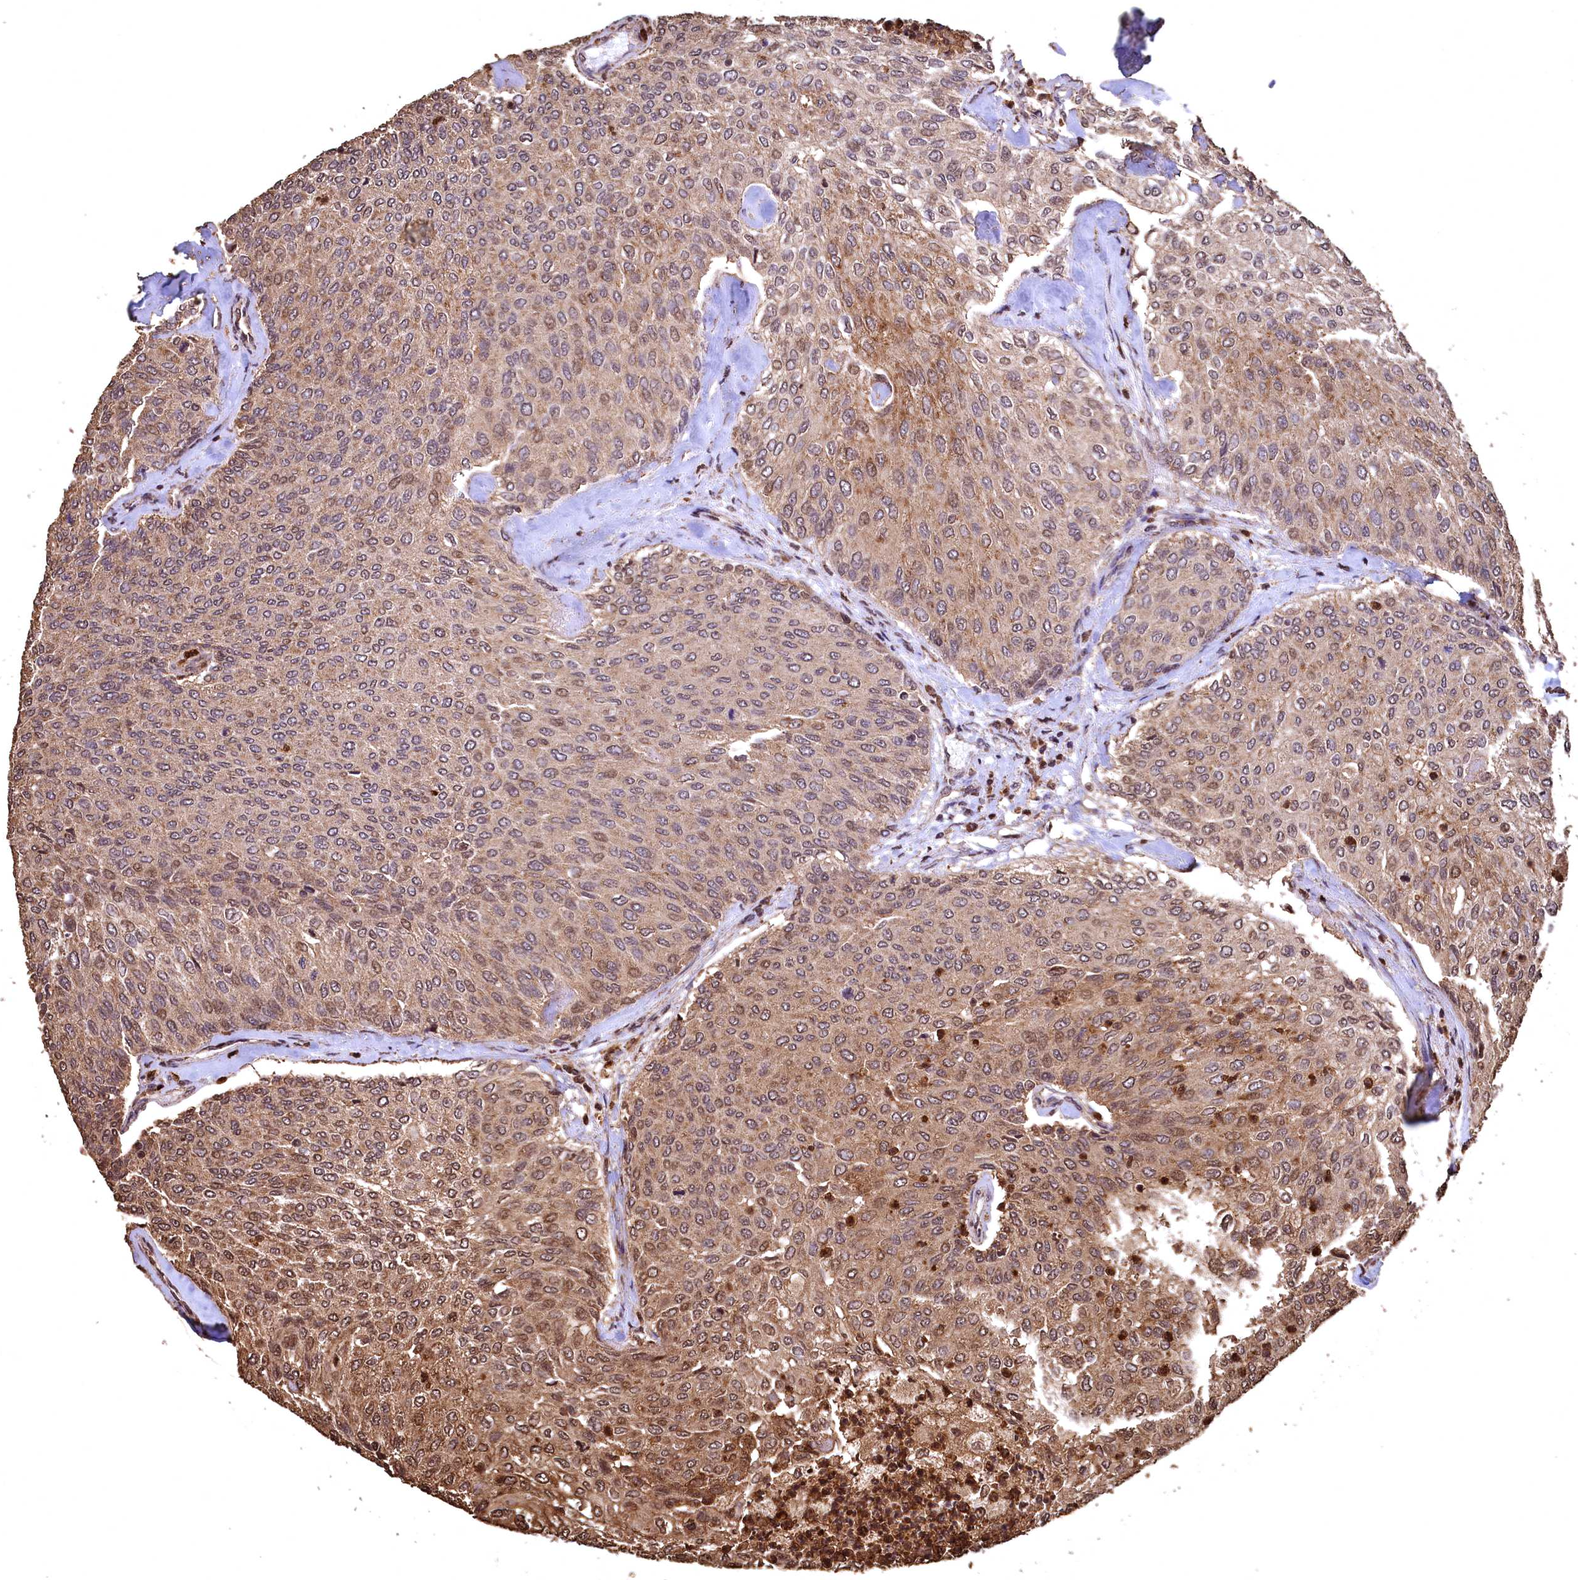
{"staining": {"intensity": "moderate", "quantity": "25%-75%", "location": "cytoplasmic/membranous,nuclear"}, "tissue": "urothelial cancer", "cell_type": "Tumor cells", "image_type": "cancer", "snomed": [{"axis": "morphology", "description": "Urothelial carcinoma, Low grade"}, {"axis": "topography", "description": "Urinary bladder"}], "caption": "Immunohistochemistry of low-grade urothelial carcinoma exhibits medium levels of moderate cytoplasmic/membranous and nuclear expression in approximately 25%-75% of tumor cells.", "gene": "CEP57L1", "patient": {"sex": "female", "age": 79}}